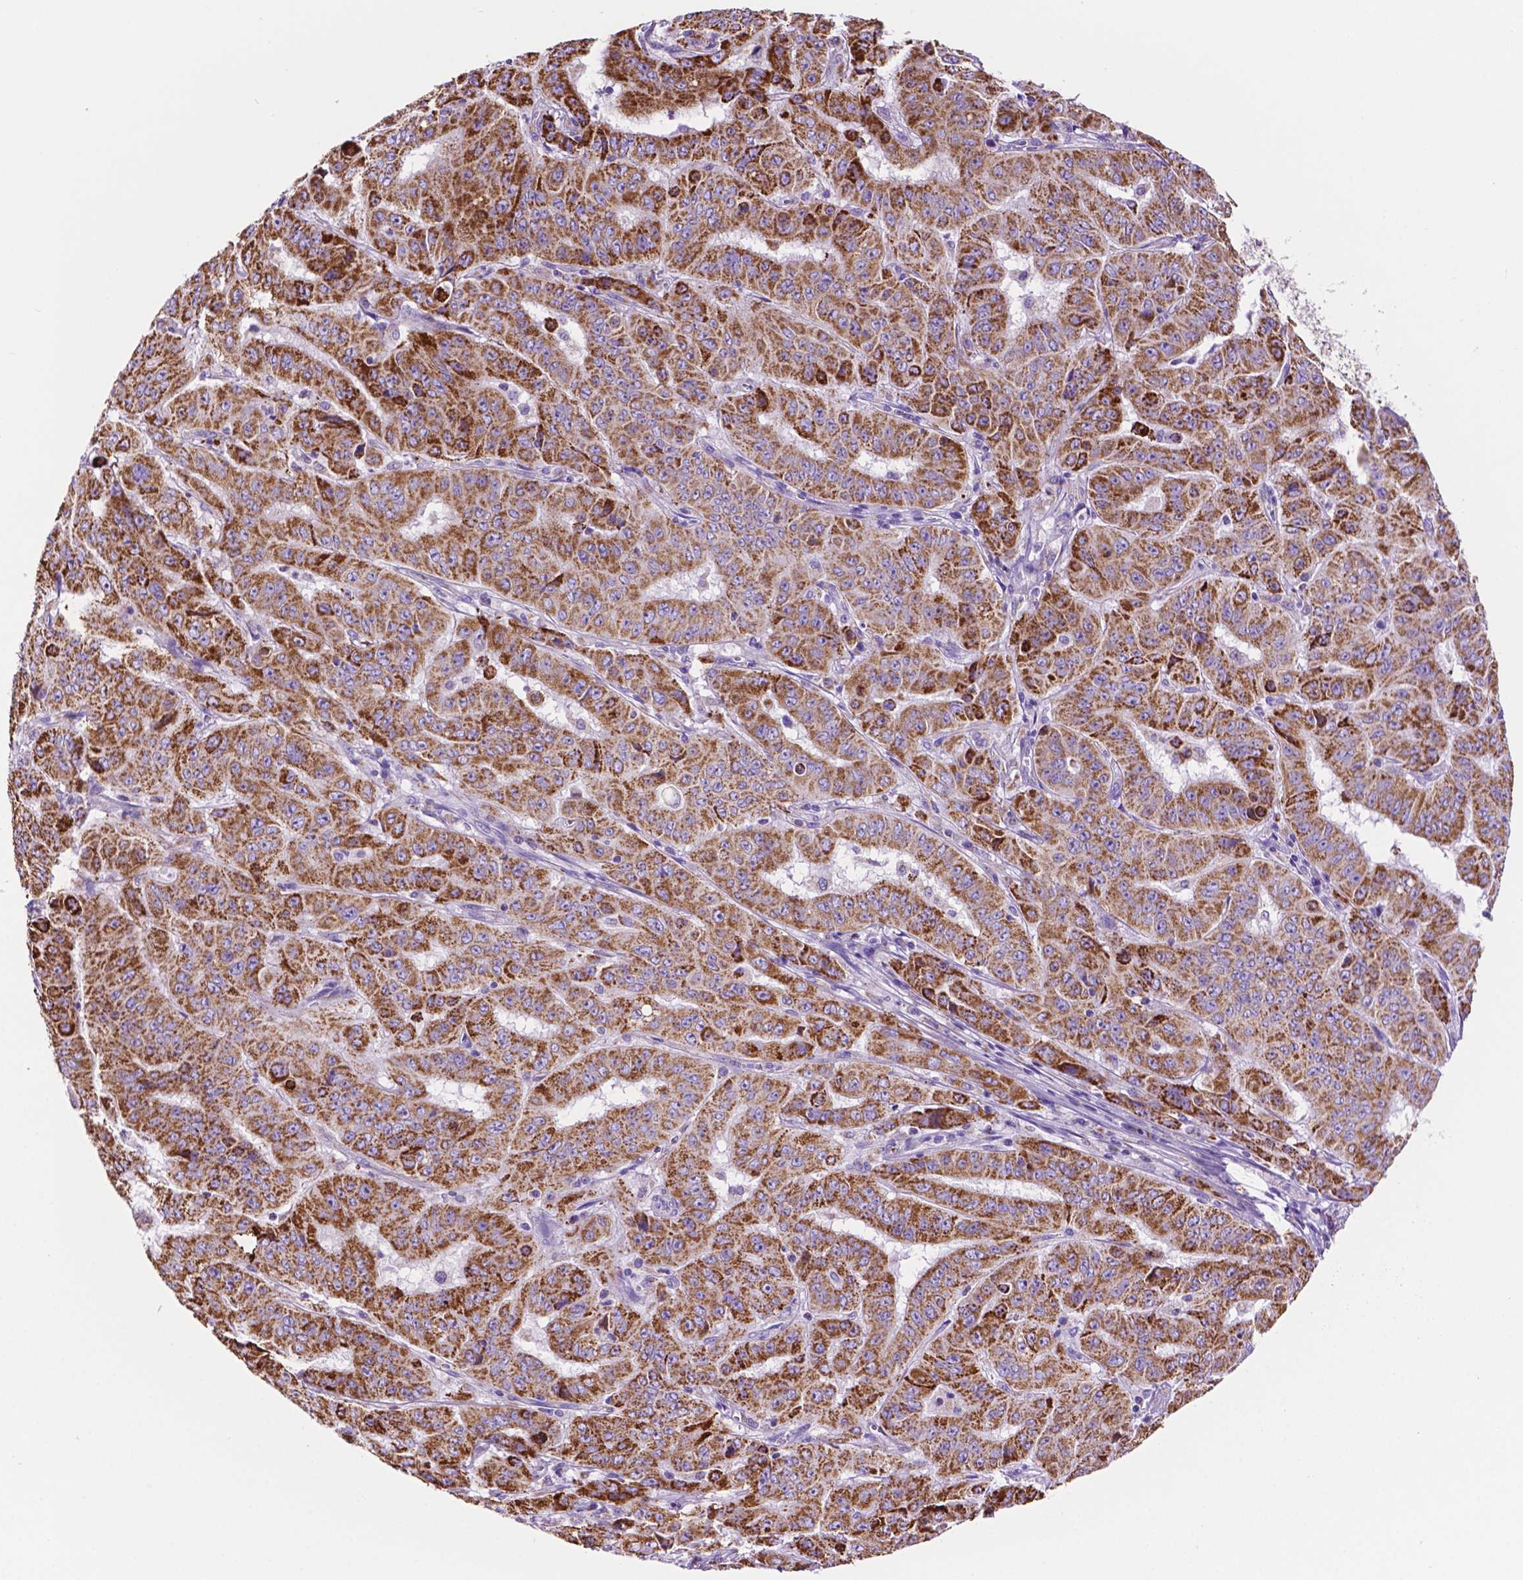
{"staining": {"intensity": "strong", "quantity": ">75%", "location": "cytoplasmic/membranous"}, "tissue": "pancreatic cancer", "cell_type": "Tumor cells", "image_type": "cancer", "snomed": [{"axis": "morphology", "description": "Adenocarcinoma, NOS"}, {"axis": "topography", "description": "Pancreas"}], "caption": "IHC staining of pancreatic adenocarcinoma, which shows high levels of strong cytoplasmic/membranous positivity in approximately >75% of tumor cells indicating strong cytoplasmic/membranous protein positivity. The staining was performed using DAB (brown) for protein detection and nuclei were counterstained in hematoxylin (blue).", "gene": "GDPD5", "patient": {"sex": "male", "age": 63}}